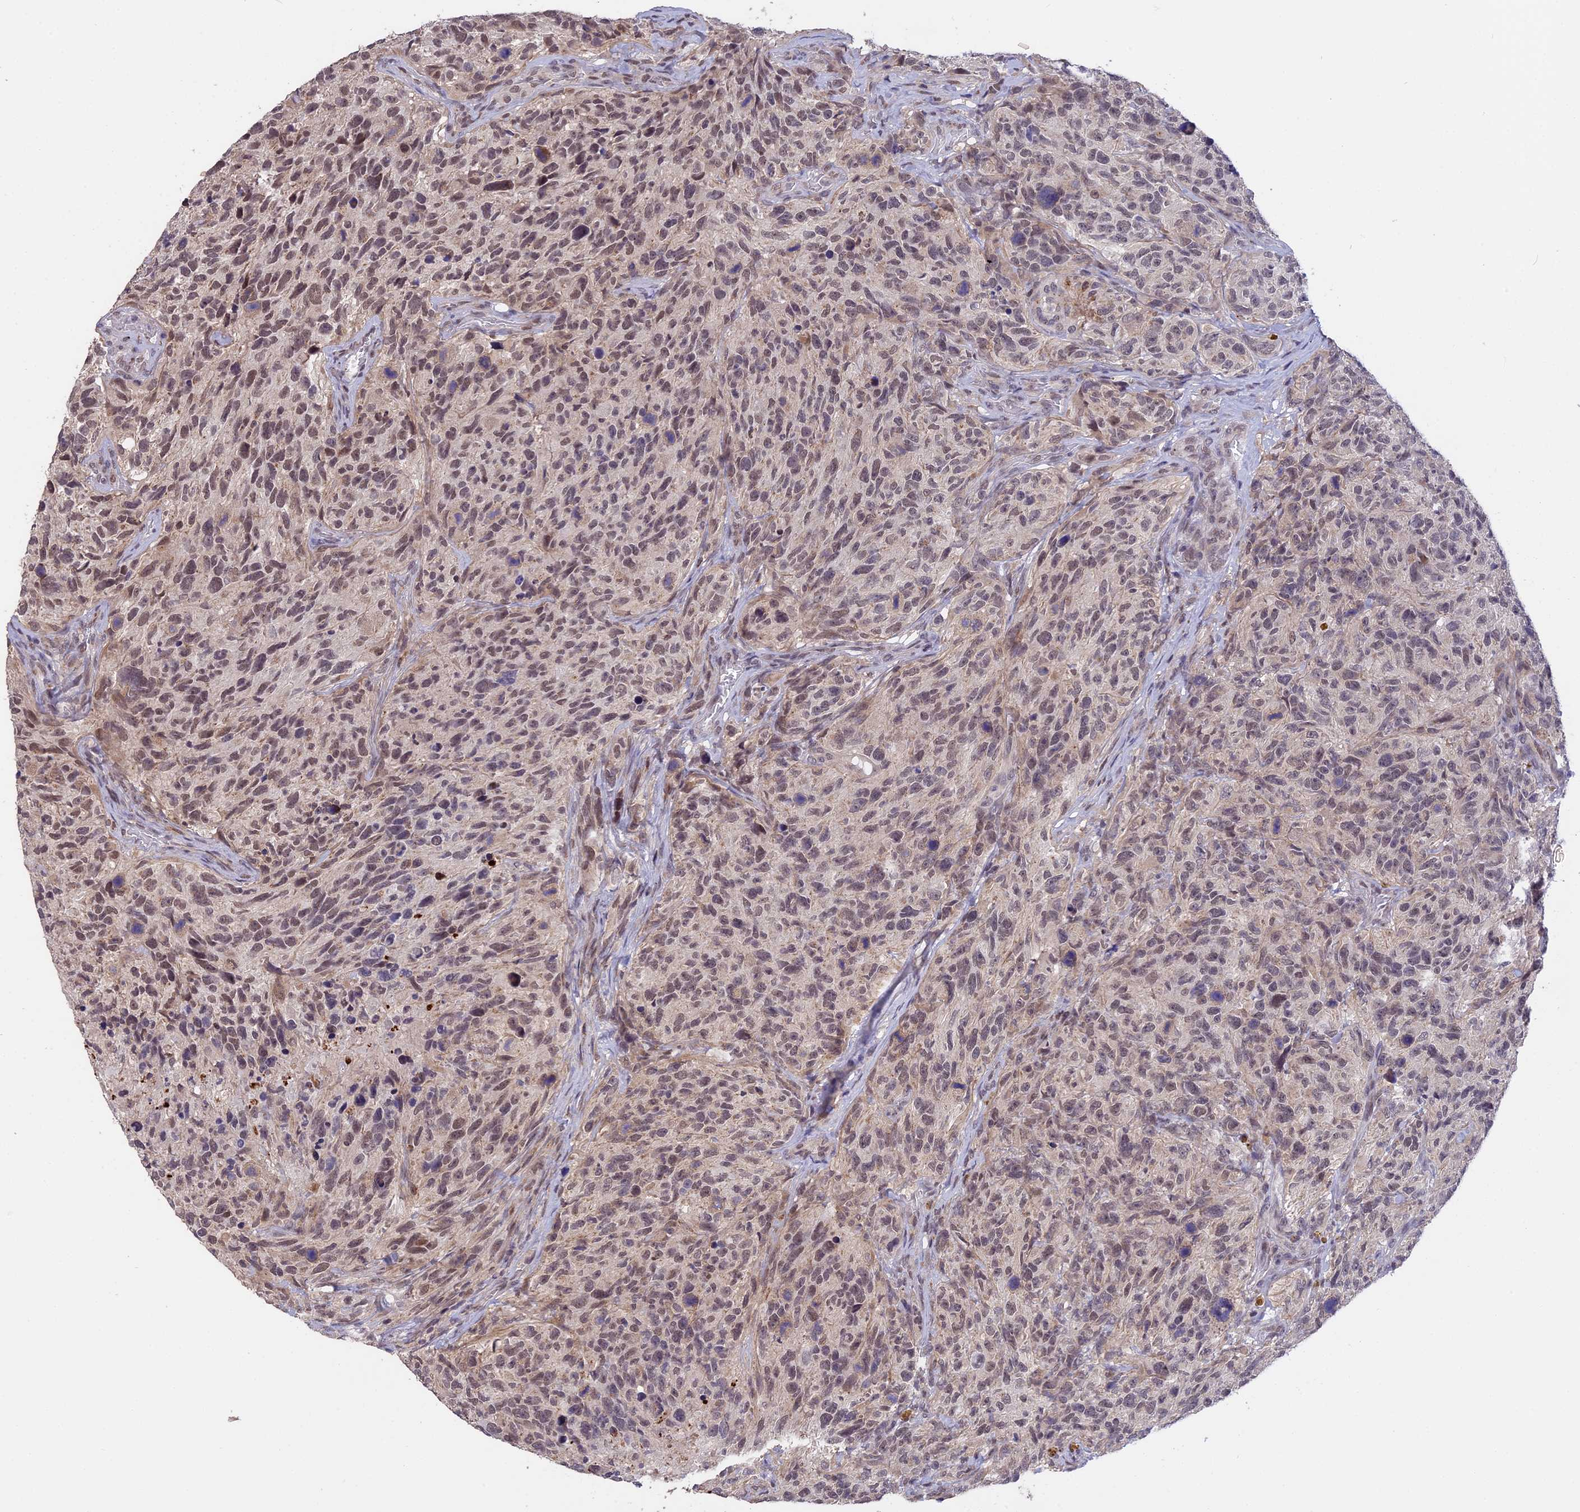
{"staining": {"intensity": "weak", "quantity": "<25%", "location": "nuclear"}, "tissue": "glioma", "cell_type": "Tumor cells", "image_type": "cancer", "snomed": [{"axis": "morphology", "description": "Glioma, malignant, High grade"}, {"axis": "topography", "description": "Brain"}], "caption": "IHC image of neoplastic tissue: glioma stained with DAB (3,3'-diaminobenzidine) reveals no significant protein expression in tumor cells. (Immunohistochemistry (ihc), brightfield microscopy, high magnification).", "gene": "POLR2C", "patient": {"sex": "male", "age": 69}}